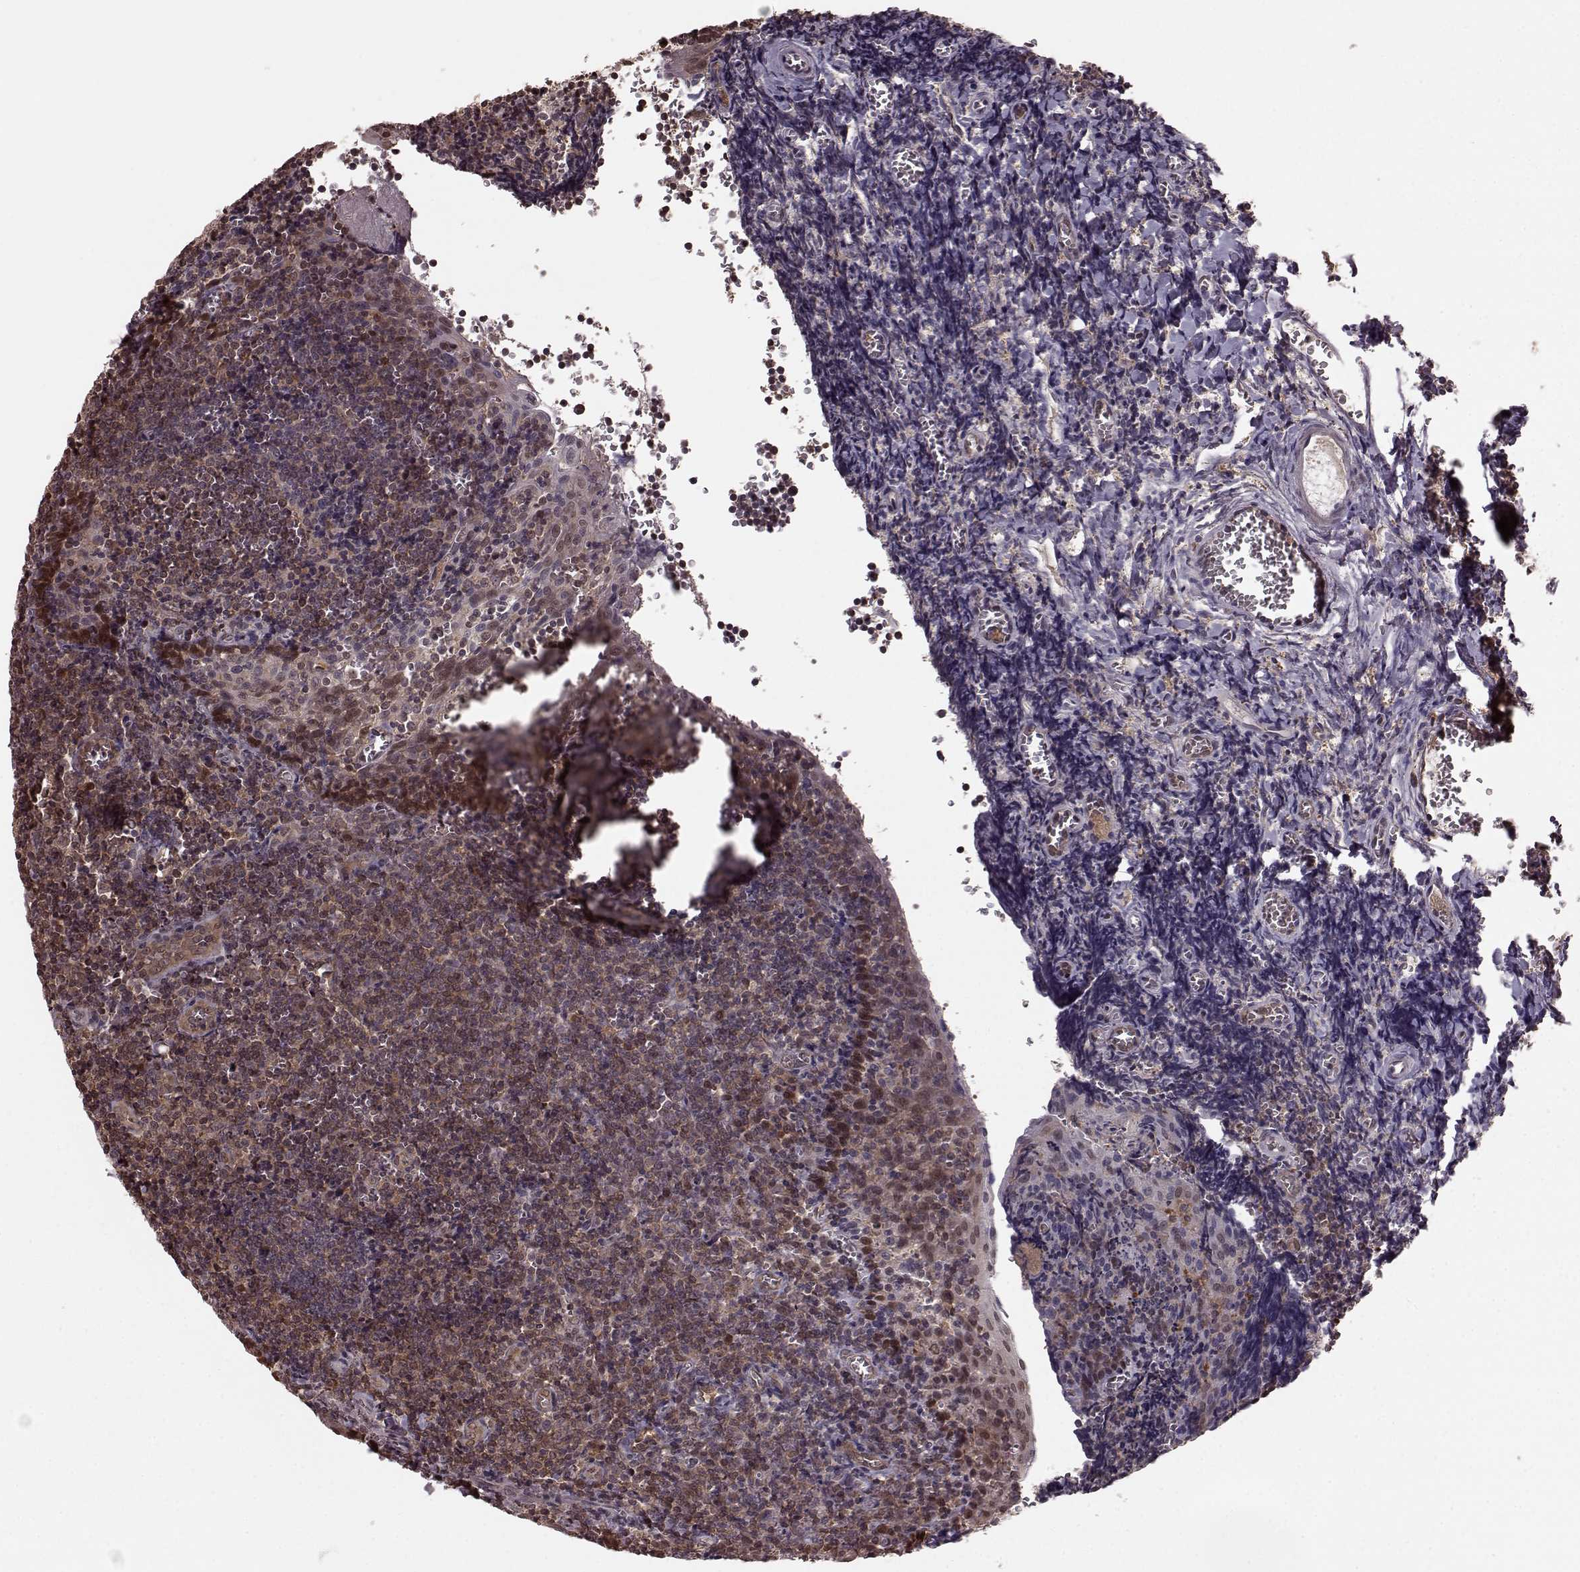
{"staining": {"intensity": "moderate", "quantity": "<25%", "location": "cytoplasmic/membranous,nuclear"}, "tissue": "tonsil", "cell_type": "Germinal center cells", "image_type": "normal", "snomed": [{"axis": "morphology", "description": "Normal tissue, NOS"}, {"axis": "morphology", "description": "Inflammation, NOS"}, {"axis": "topography", "description": "Tonsil"}], "caption": "Tonsil stained with a protein marker demonstrates moderate staining in germinal center cells.", "gene": "GSS", "patient": {"sex": "female", "age": 31}}